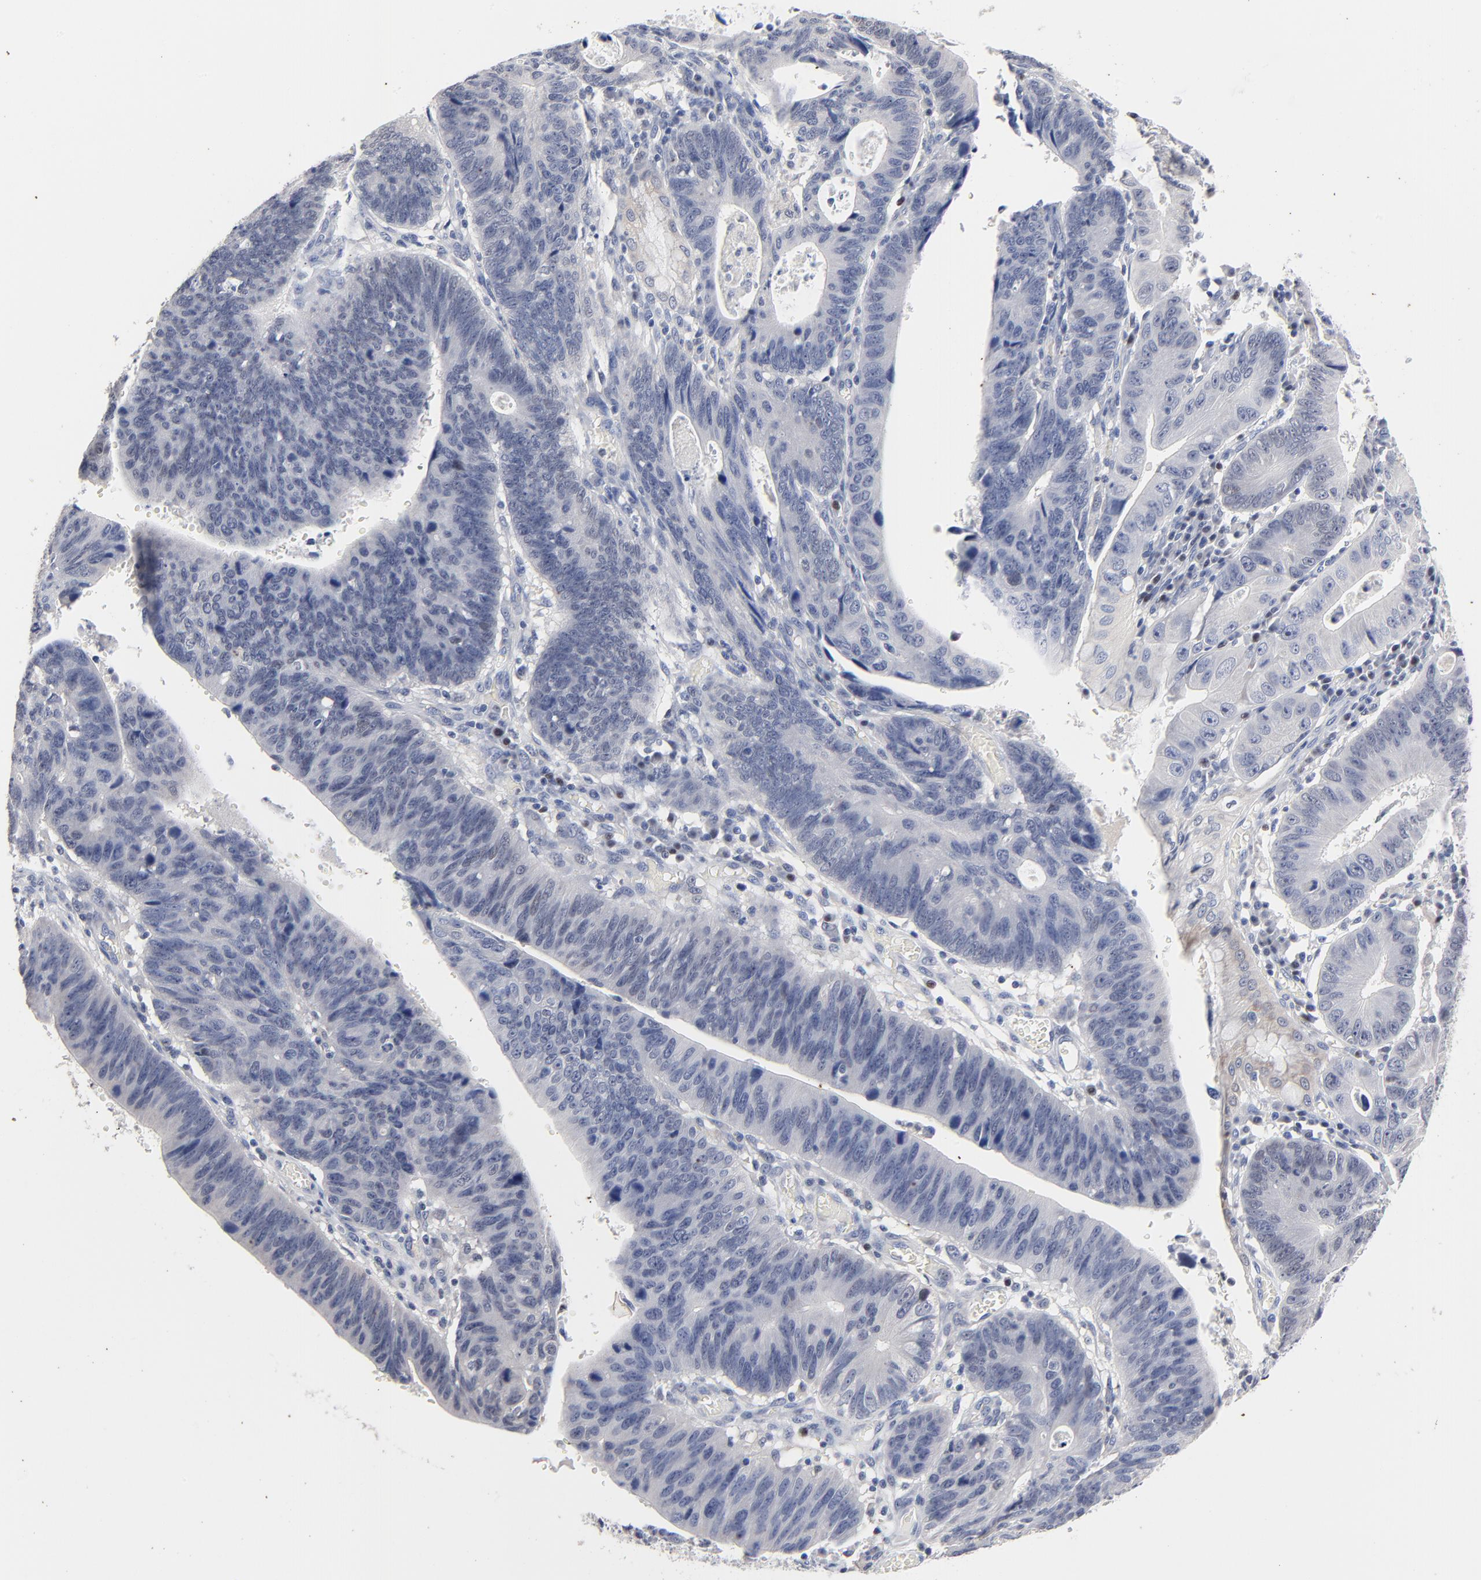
{"staining": {"intensity": "negative", "quantity": "none", "location": "none"}, "tissue": "stomach cancer", "cell_type": "Tumor cells", "image_type": "cancer", "snomed": [{"axis": "morphology", "description": "Adenocarcinoma, NOS"}, {"axis": "topography", "description": "Stomach"}], "caption": "Tumor cells show no significant protein expression in stomach adenocarcinoma.", "gene": "AADAC", "patient": {"sex": "male", "age": 59}}